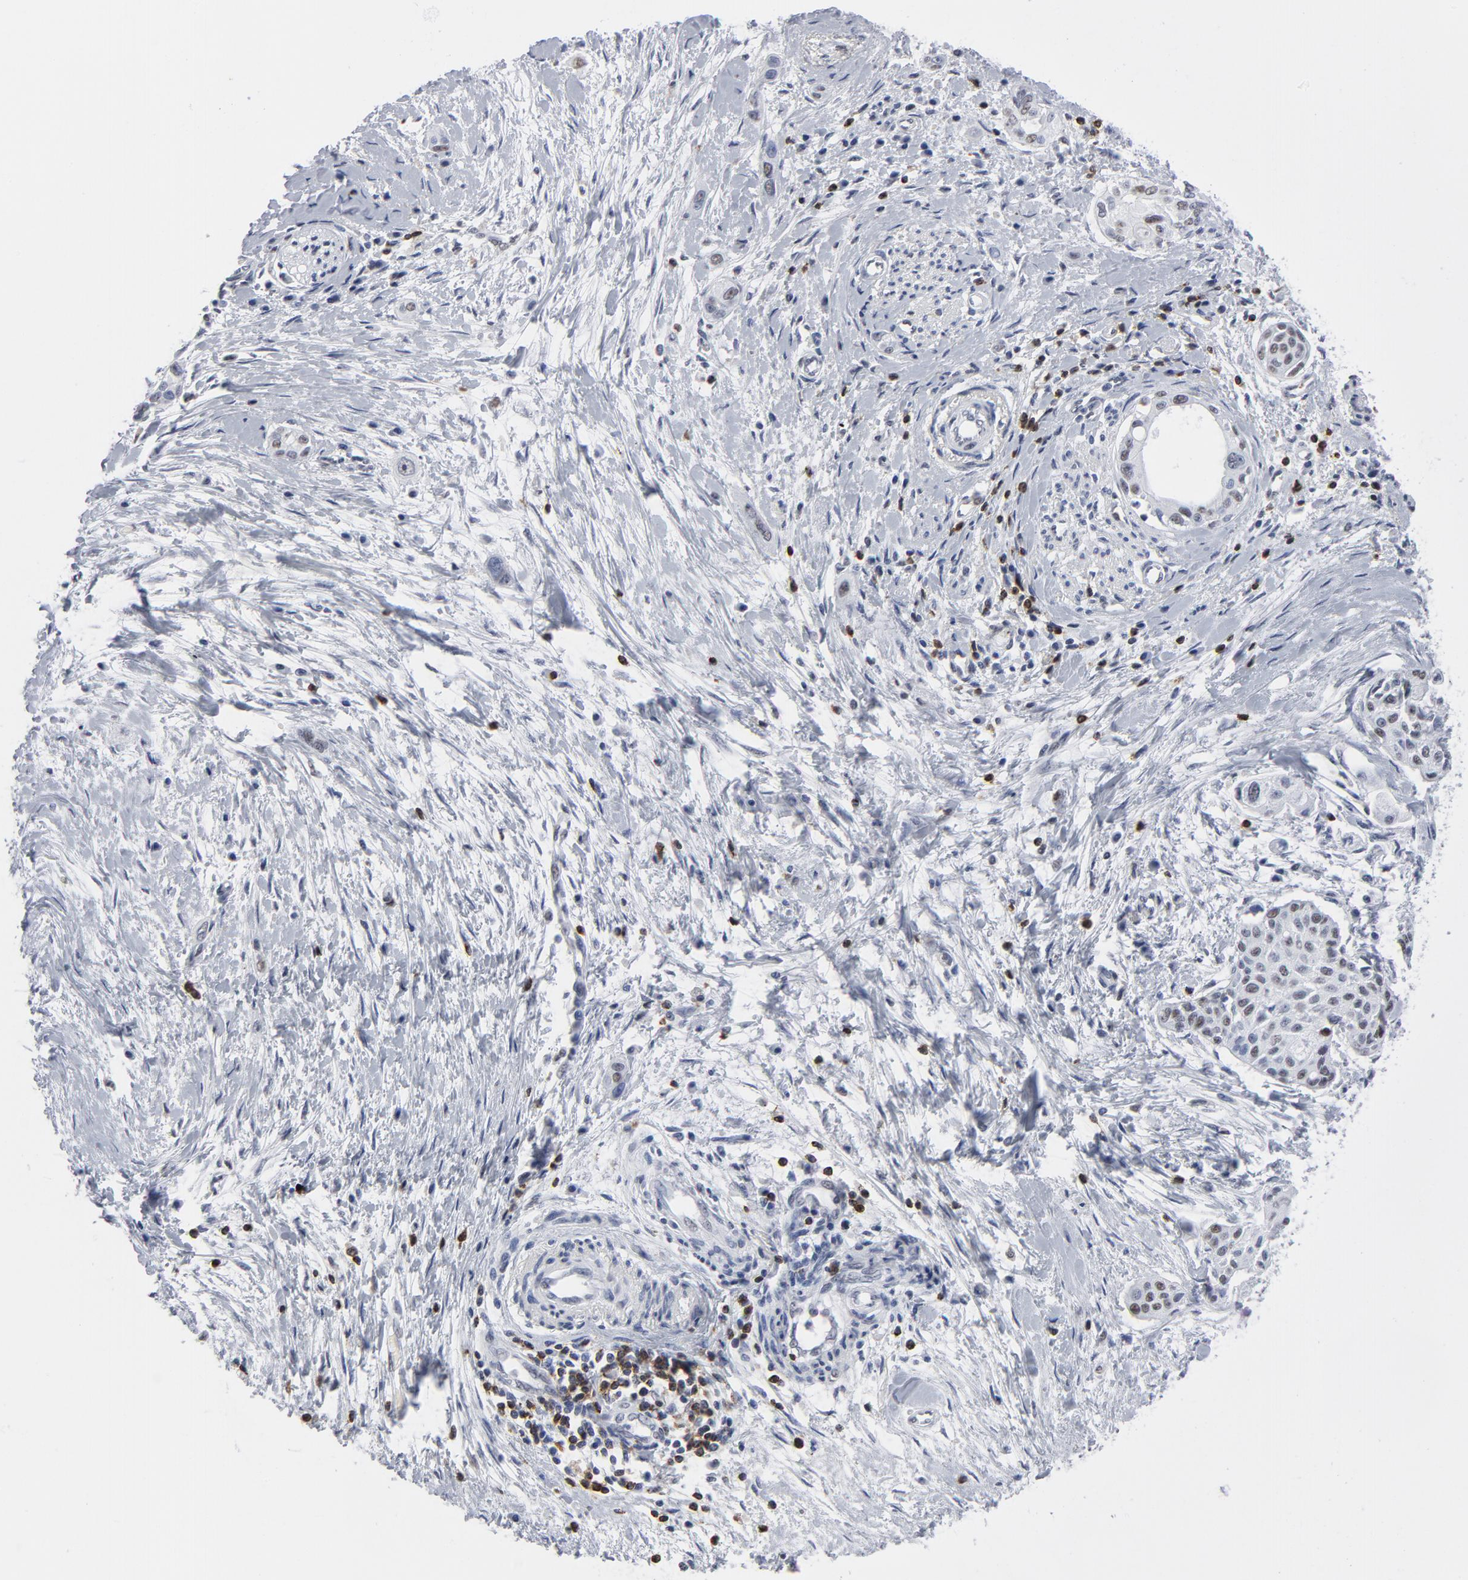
{"staining": {"intensity": "weak", "quantity": "25%-75%", "location": "nuclear"}, "tissue": "pancreatic cancer", "cell_type": "Tumor cells", "image_type": "cancer", "snomed": [{"axis": "morphology", "description": "Adenocarcinoma, NOS"}, {"axis": "topography", "description": "Pancreas"}], "caption": "Pancreatic cancer (adenocarcinoma) stained with a brown dye reveals weak nuclear positive positivity in approximately 25%-75% of tumor cells.", "gene": "CD2", "patient": {"sex": "female", "age": 60}}